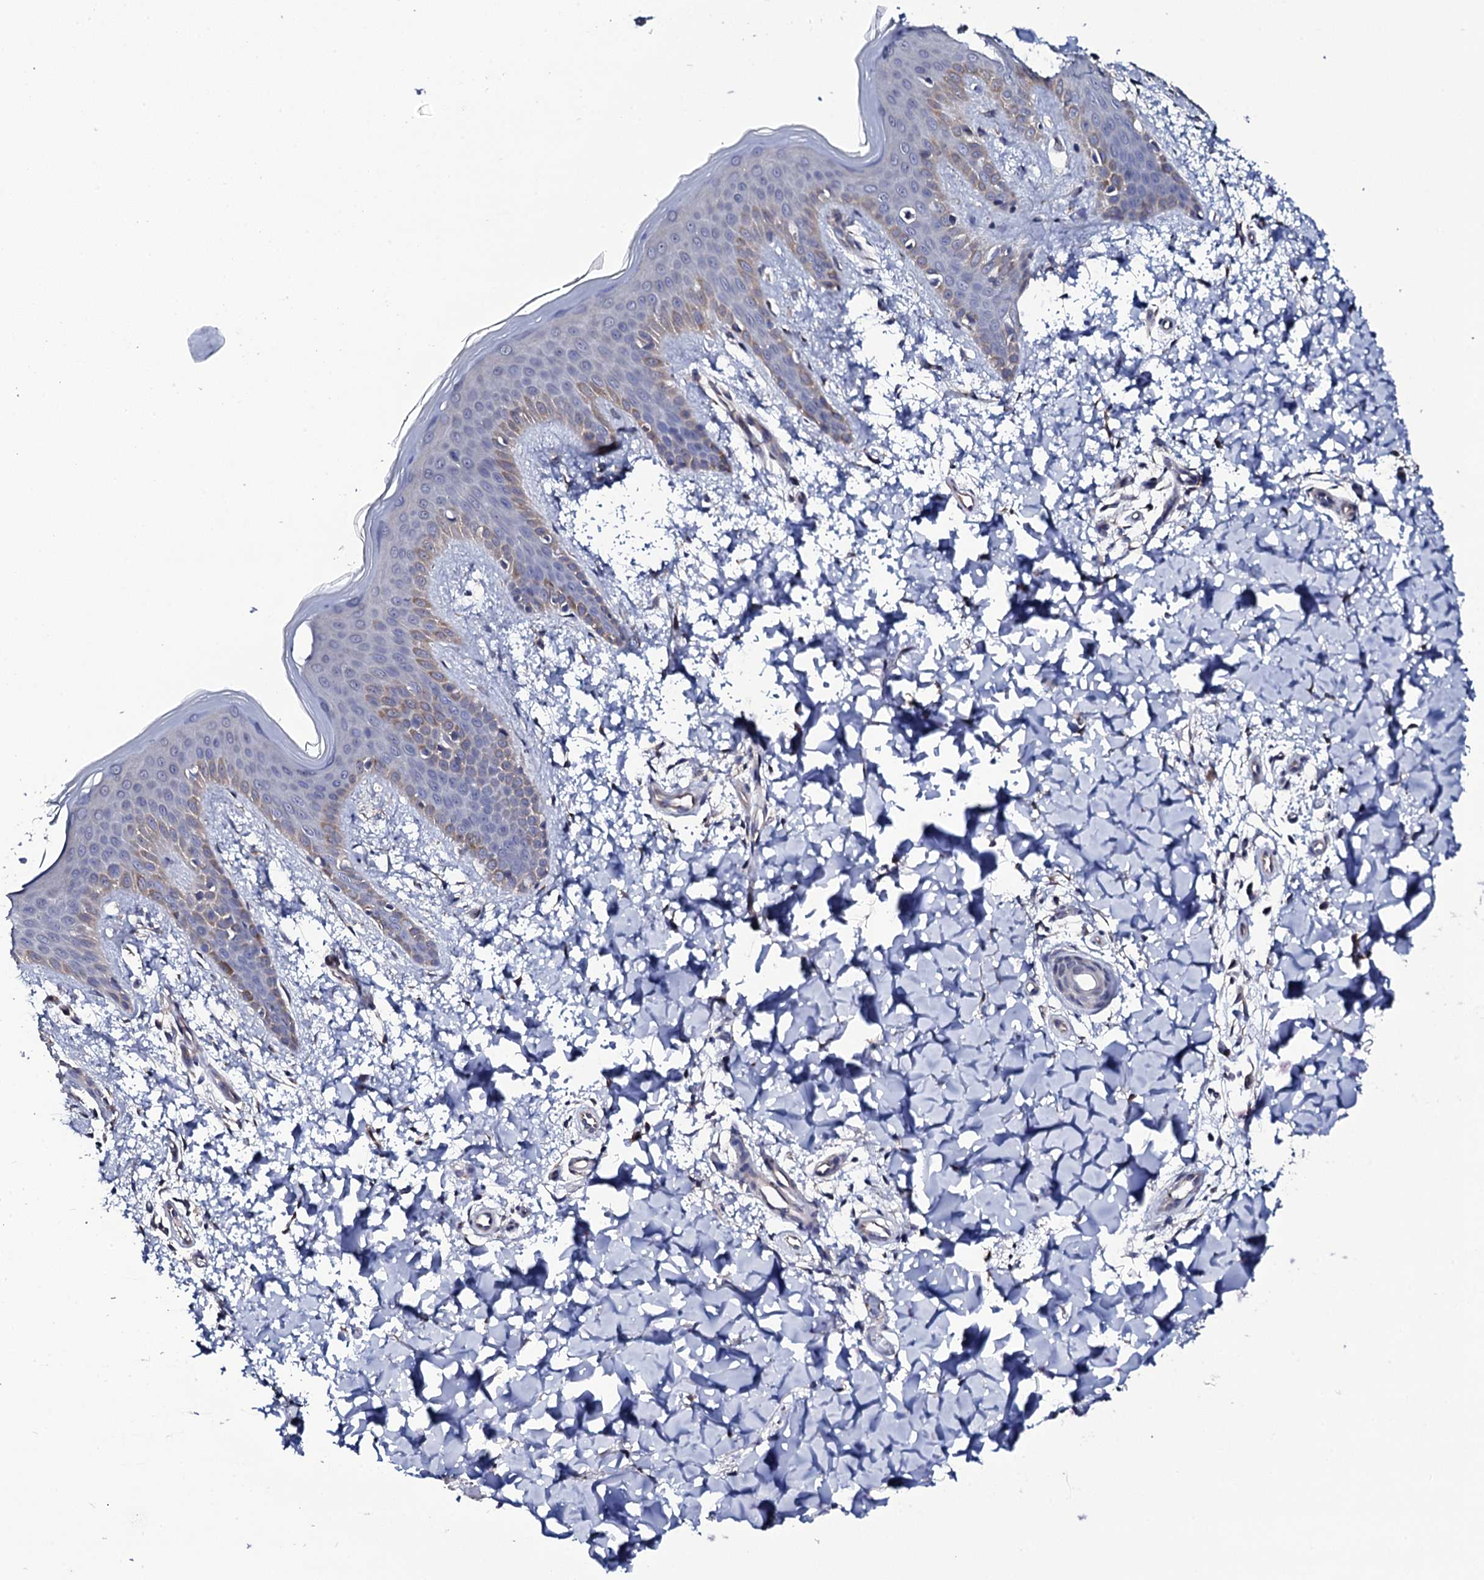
{"staining": {"intensity": "negative", "quantity": "none", "location": "none"}, "tissue": "skin", "cell_type": "Fibroblasts", "image_type": "normal", "snomed": [{"axis": "morphology", "description": "Normal tissue, NOS"}, {"axis": "topography", "description": "Skin"}], "caption": "IHC image of benign human skin stained for a protein (brown), which demonstrates no expression in fibroblasts. (Immunohistochemistry (ihc), brightfield microscopy, high magnification).", "gene": "GAREM1", "patient": {"sex": "male", "age": 36}}